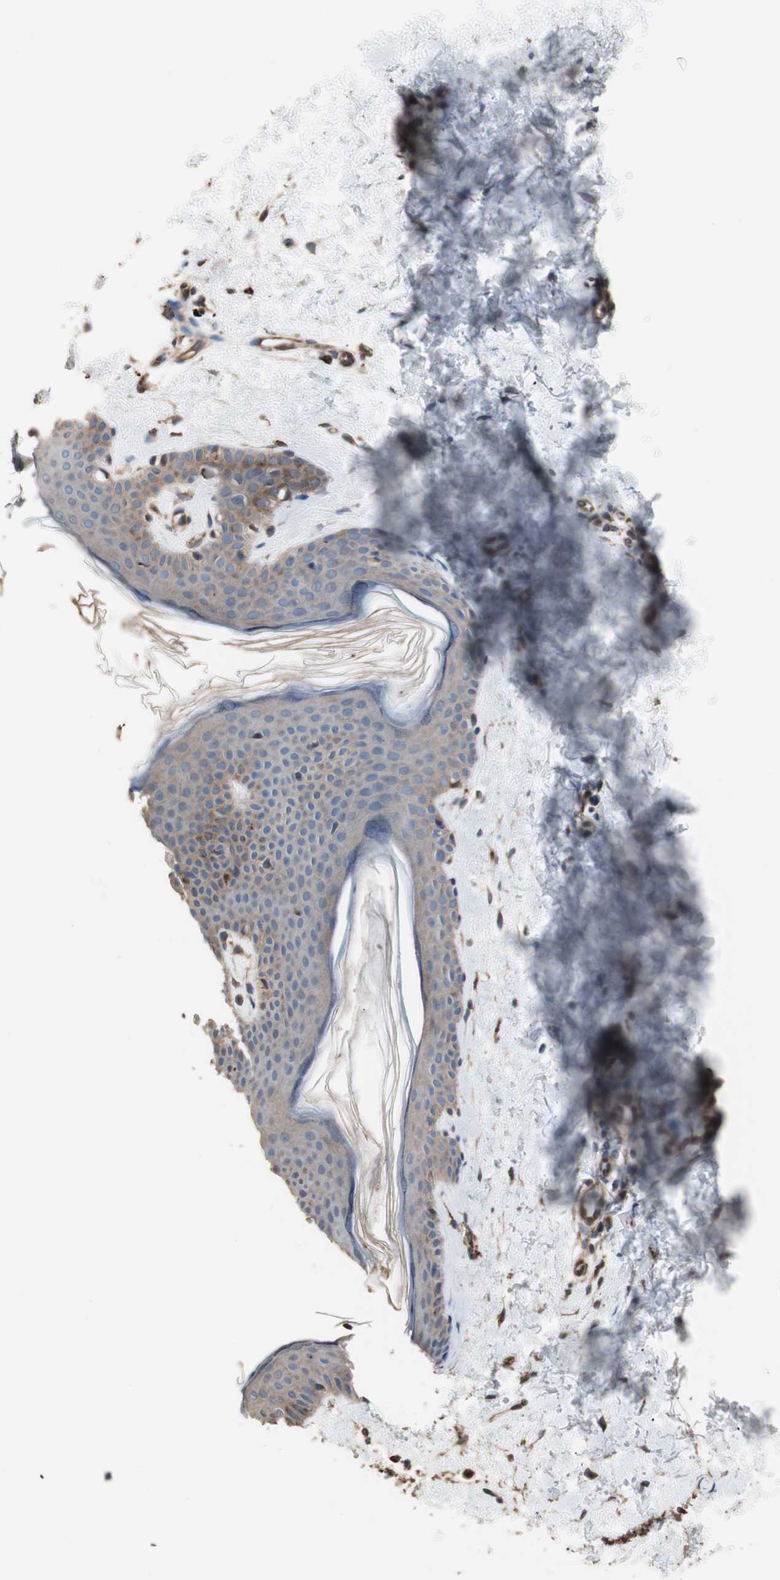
{"staining": {"intensity": "moderate", "quantity": ">75%", "location": "cytoplasmic/membranous"}, "tissue": "skin", "cell_type": "Fibroblasts", "image_type": "normal", "snomed": [{"axis": "morphology", "description": "Normal tissue, NOS"}, {"axis": "topography", "description": "Skin"}], "caption": "Protein analysis of normal skin displays moderate cytoplasmic/membranous staining in approximately >75% of fibroblasts.", "gene": "CCT3", "patient": {"sex": "female", "age": 56}}